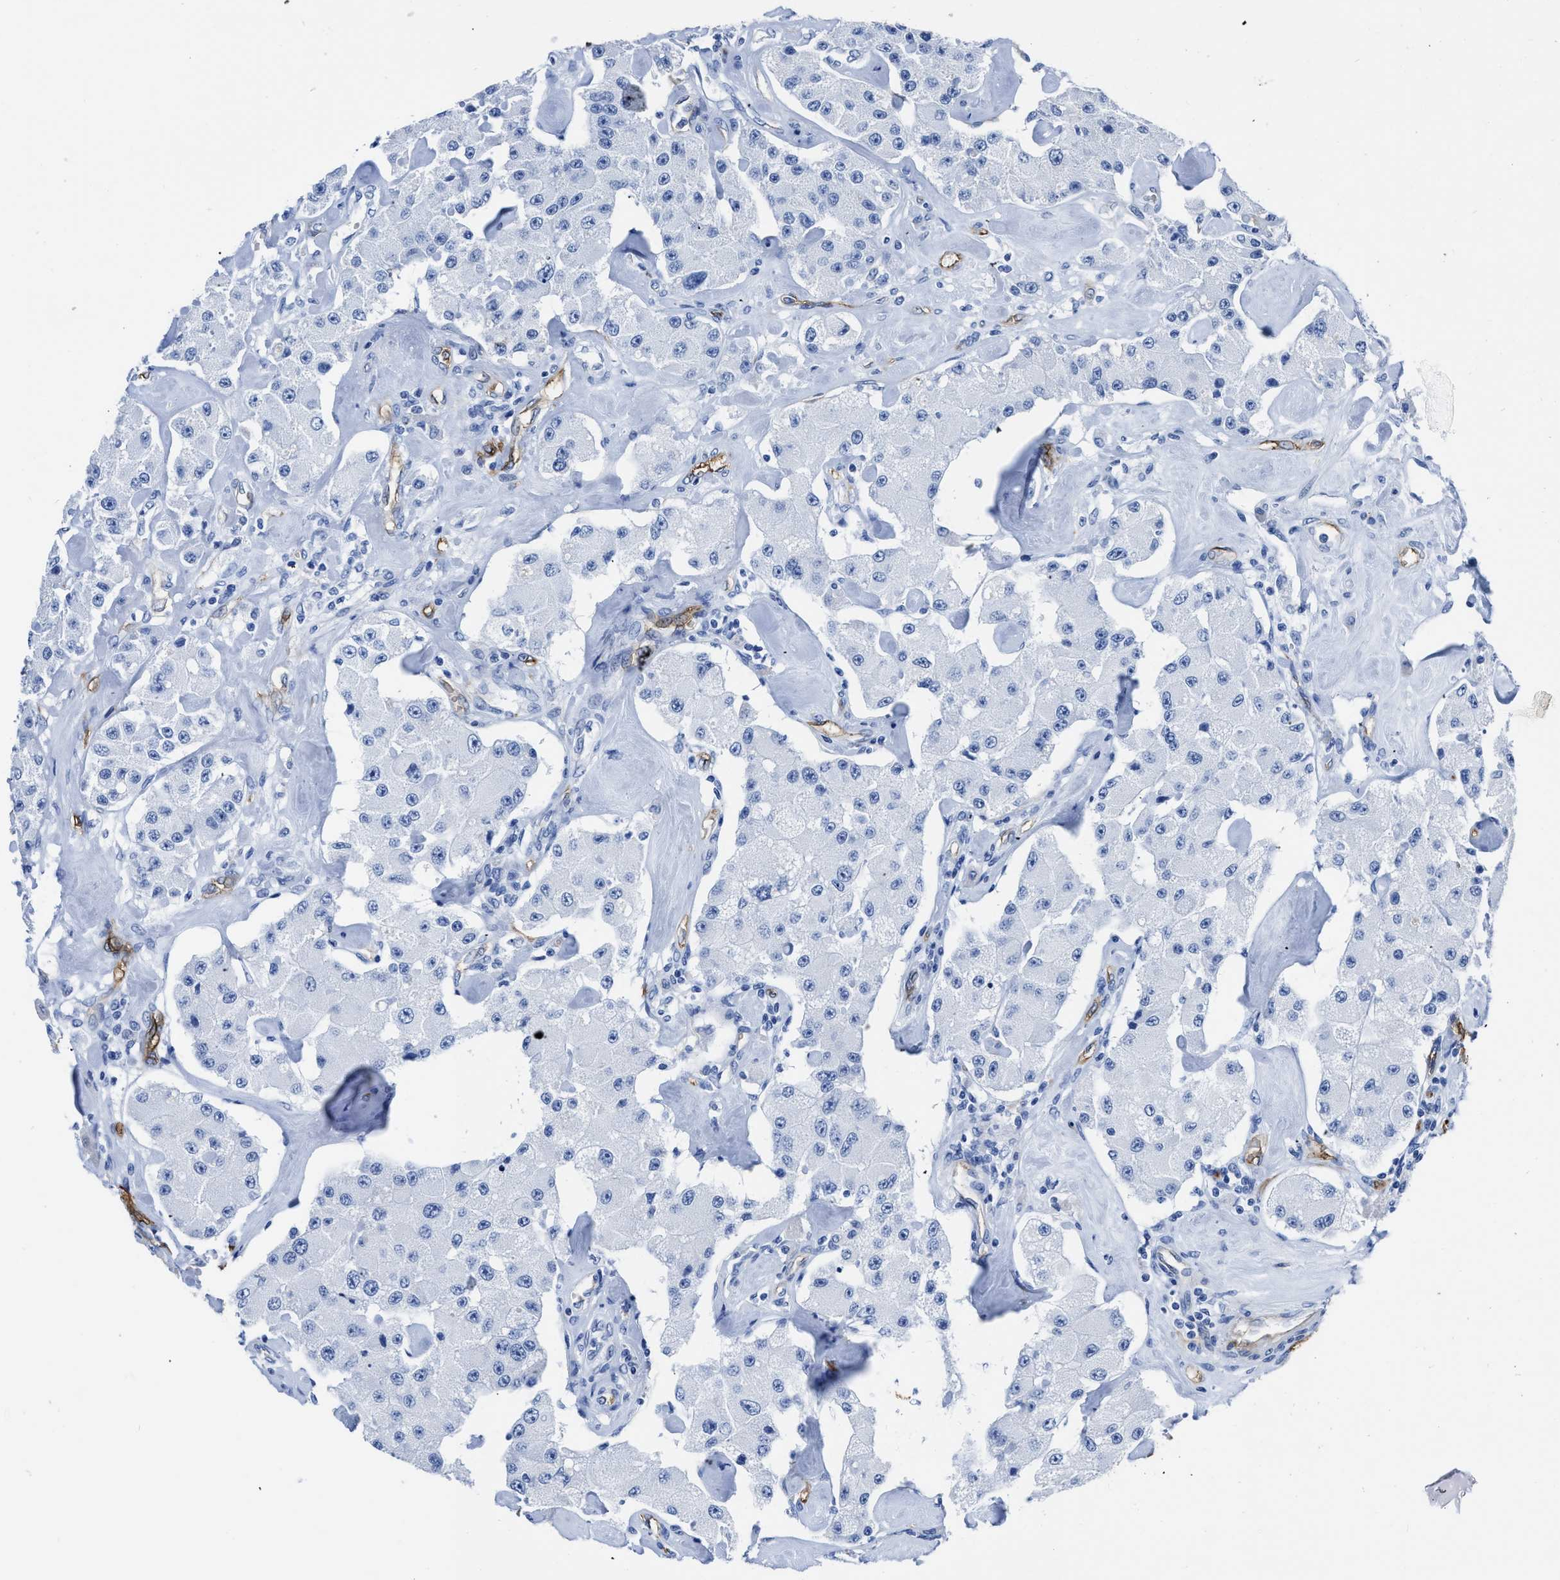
{"staining": {"intensity": "negative", "quantity": "none", "location": "none"}, "tissue": "carcinoid", "cell_type": "Tumor cells", "image_type": "cancer", "snomed": [{"axis": "morphology", "description": "Carcinoid, malignant, NOS"}, {"axis": "topography", "description": "Pancreas"}], "caption": "A high-resolution image shows immunohistochemistry staining of carcinoid, which exhibits no significant staining in tumor cells.", "gene": "AQP1", "patient": {"sex": "male", "age": 41}}